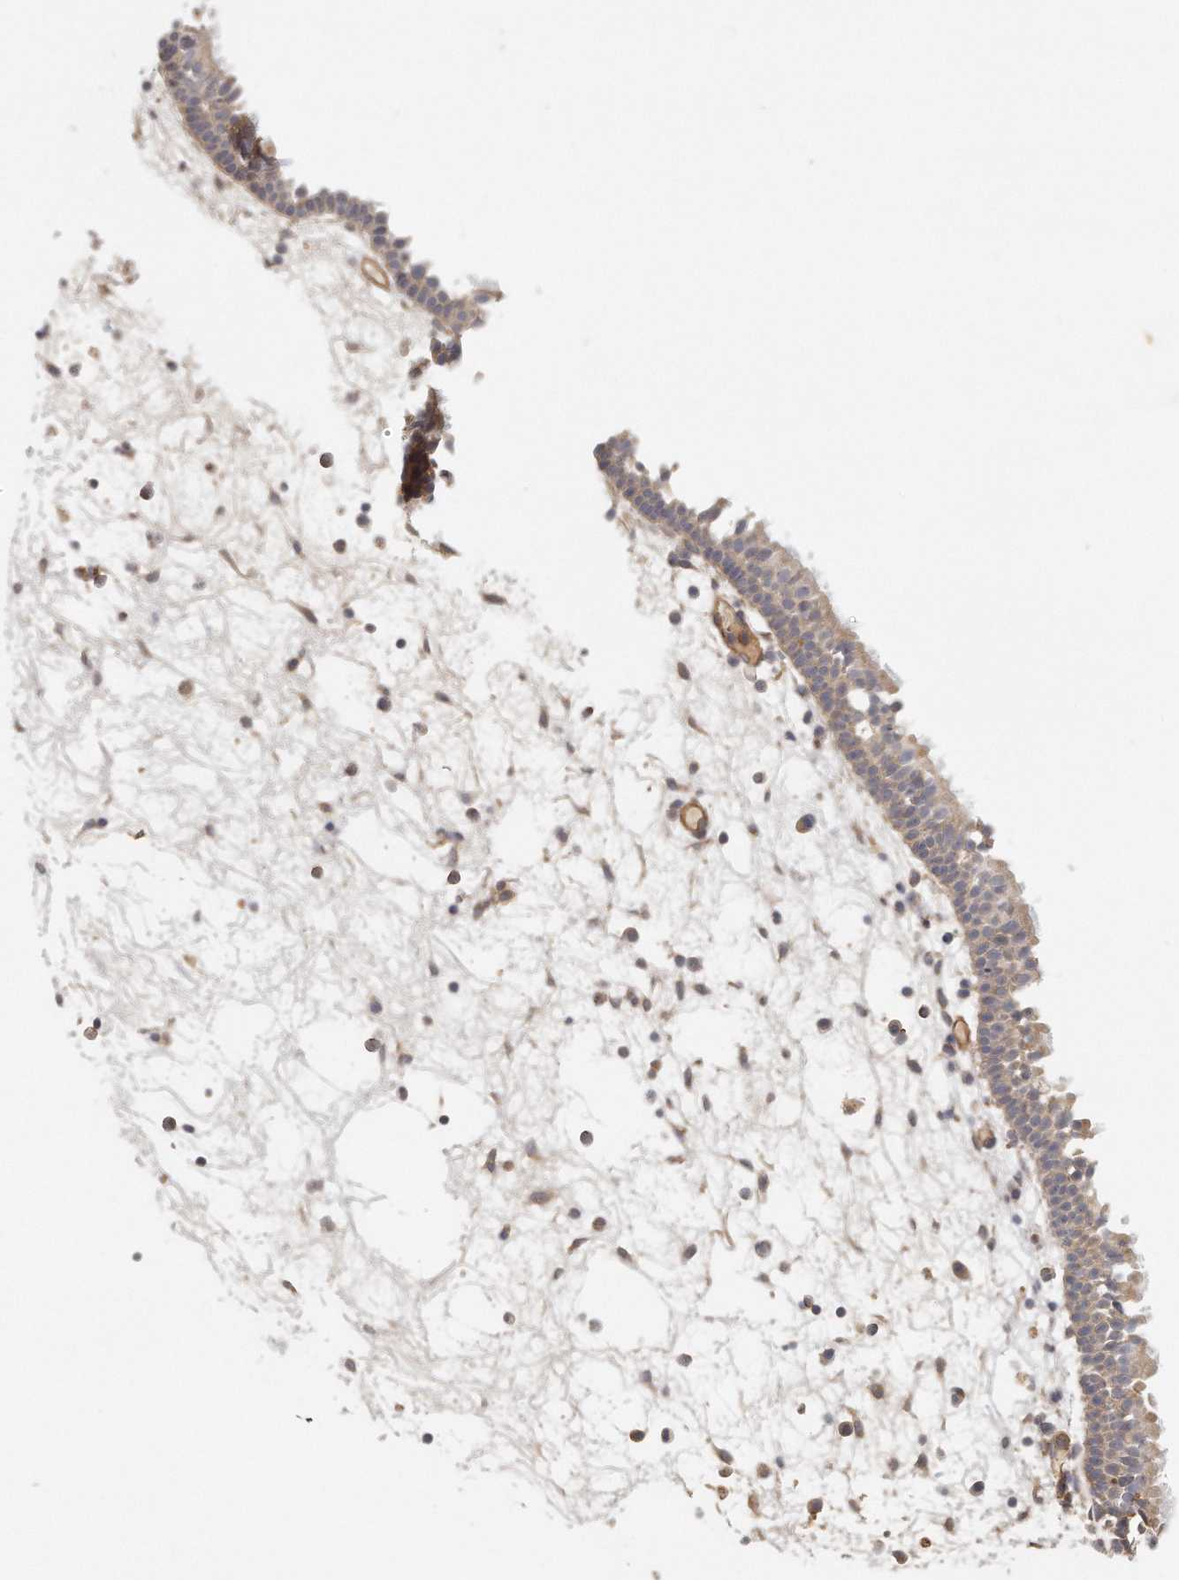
{"staining": {"intensity": "weak", "quantity": ">75%", "location": "cytoplasmic/membranous"}, "tissue": "nasopharynx", "cell_type": "Respiratory epithelial cells", "image_type": "normal", "snomed": [{"axis": "morphology", "description": "Normal tissue, NOS"}, {"axis": "morphology", "description": "Inflammation, NOS"}, {"axis": "morphology", "description": "Malignant melanoma, Metastatic site"}, {"axis": "topography", "description": "Nasopharynx"}], "caption": "IHC micrograph of benign nasopharynx stained for a protein (brown), which reveals low levels of weak cytoplasmic/membranous expression in approximately >75% of respiratory epithelial cells.", "gene": "MTERF4", "patient": {"sex": "male", "age": 70}}